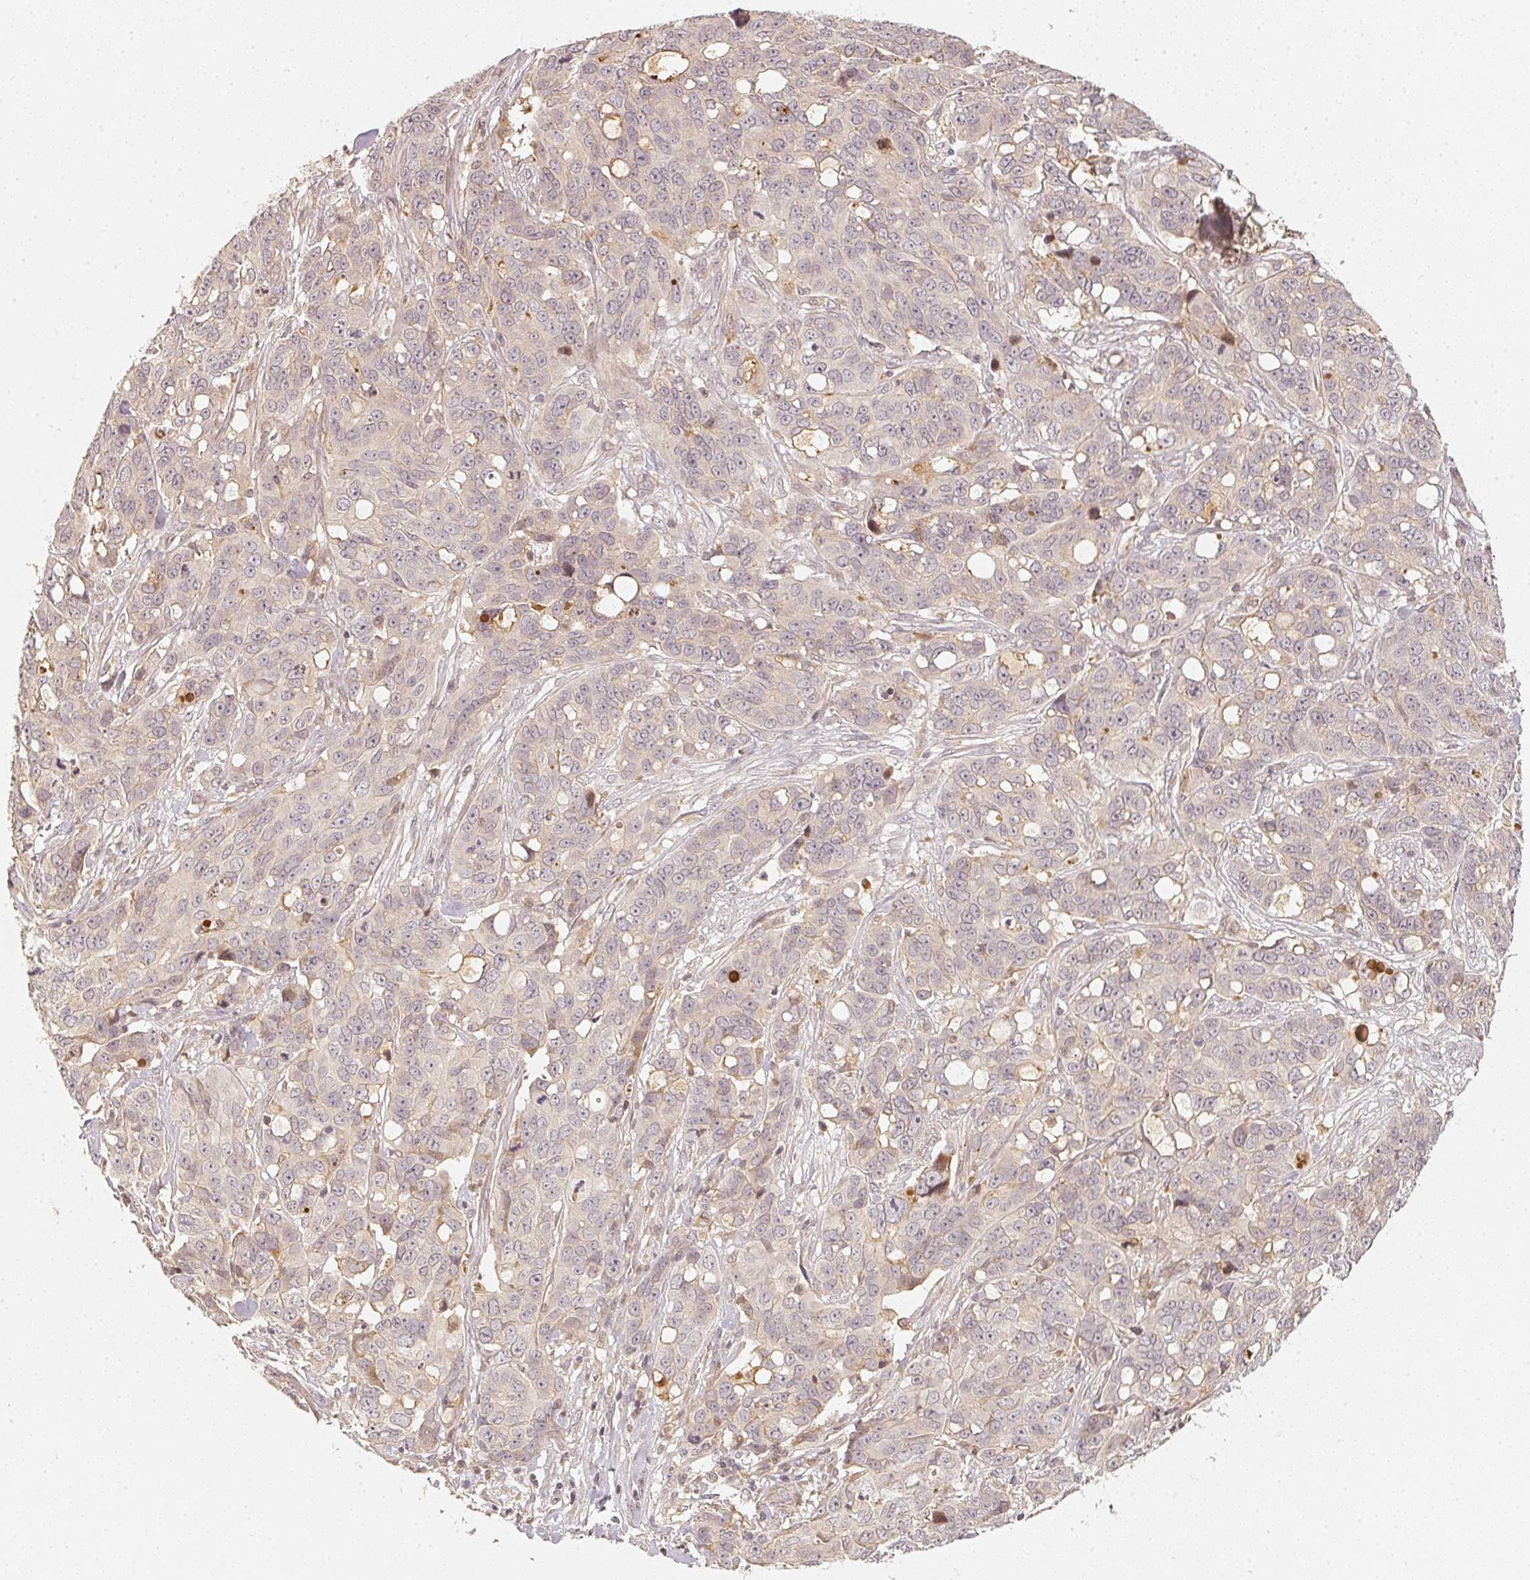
{"staining": {"intensity": "negative", "quantity": "none", "location": "none"}, "tissue": "ovarian cancer", "cell_type": "Tumor cells", "image_type": "cancer", "snomed": [{"axis": "morphology", "description": "Carcinoma, endometroid"}, {"axis": "topography", "description": "Ovary"}], "caption": "The IHC photomicrograph has no significant expression in tumor cells of ovarian cancer tissue.", "gene": "SERPINE1", "patient": {"sex": "female", "age": 78}}